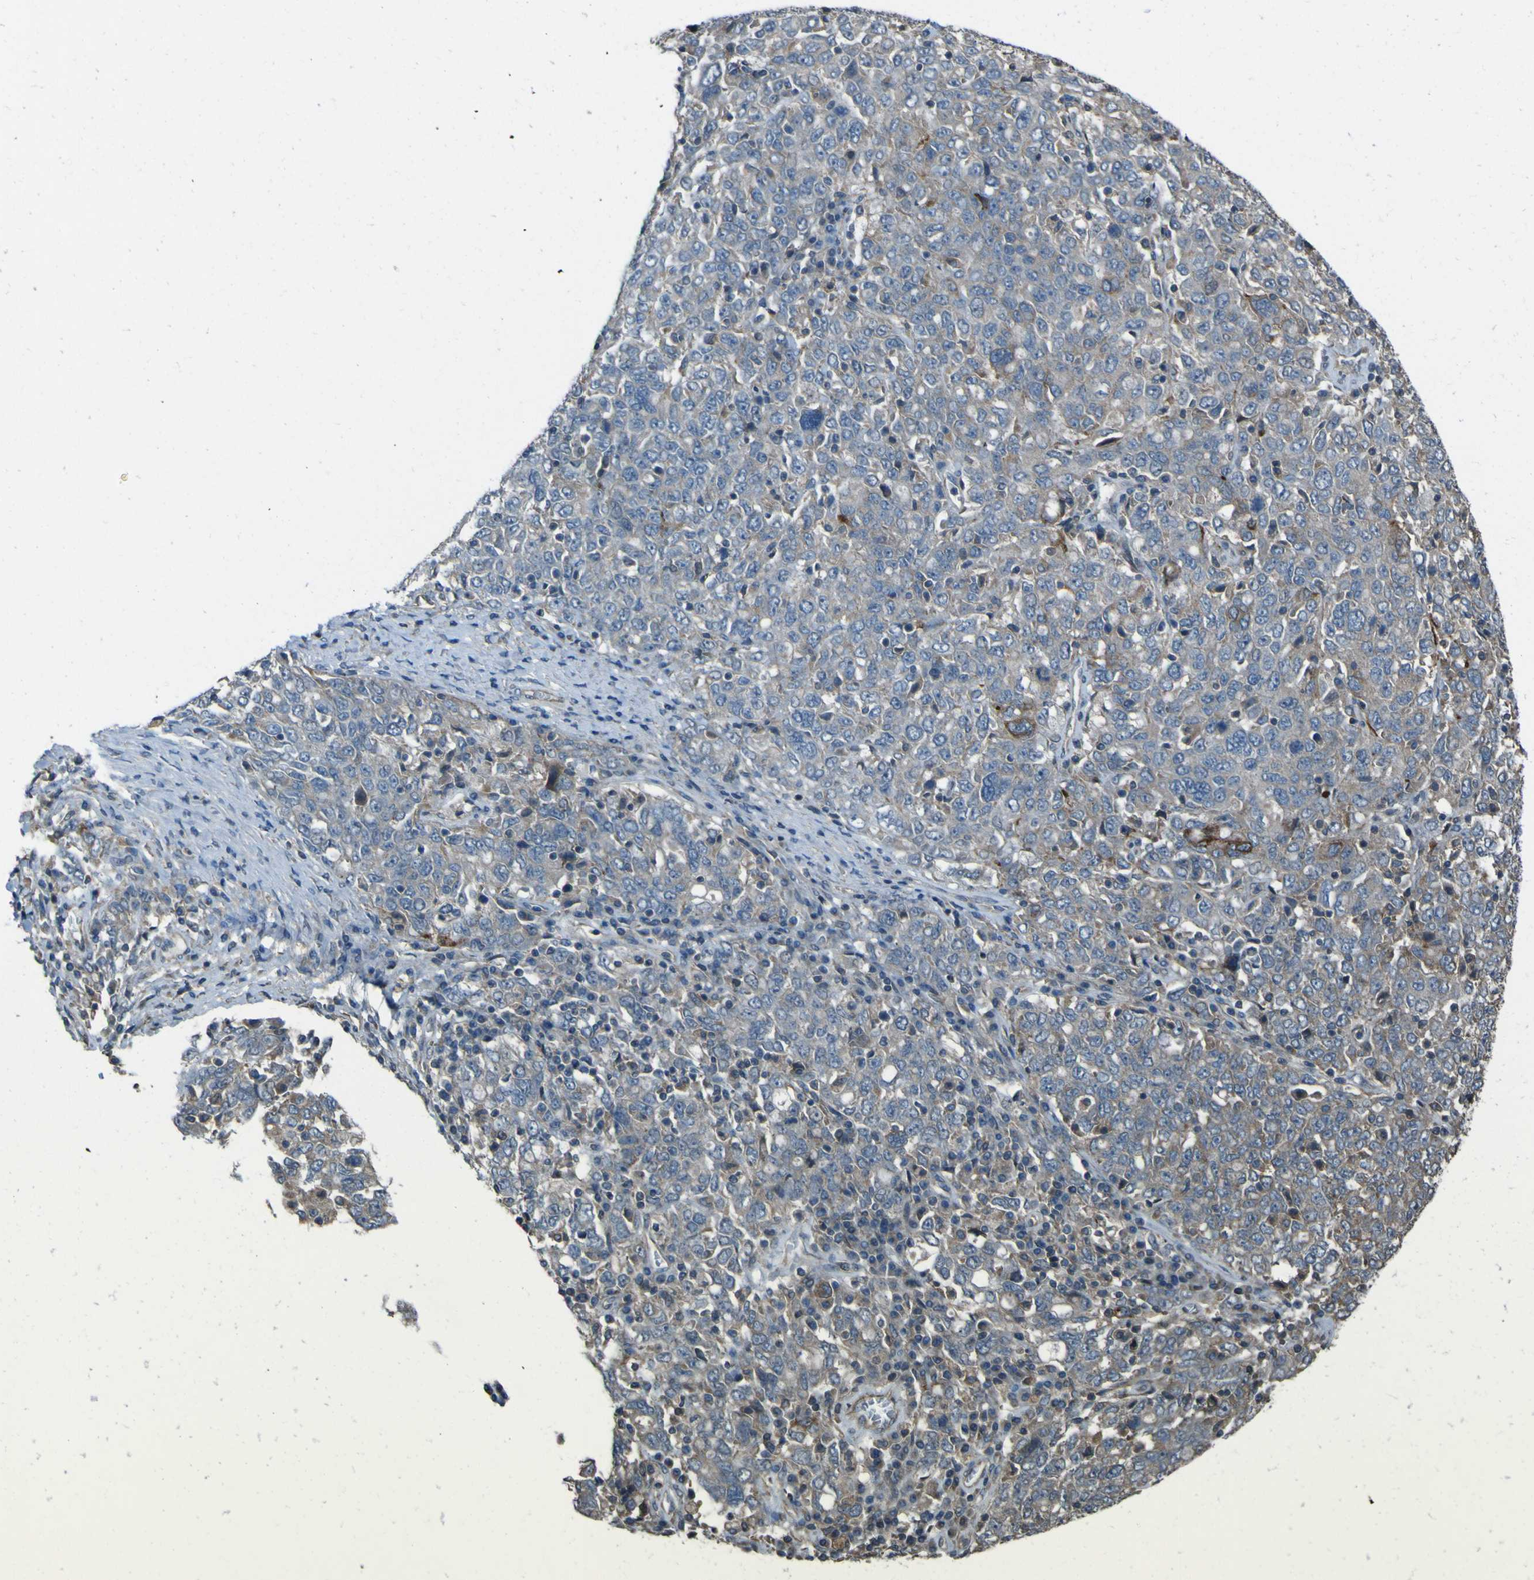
{"staining": {"intensity": "weak", "quantity": "25%-75%", "location": "cytoplasmic/membranous"}, "tissue": "ovarian cancer", "cell_type": "Tumor cells", "image_type": "cancer", "snomed": [{"axis": "morphology", "description": "Carcinoma, endometroid"}, {"axis": "topography", "description": "Ovary"}], "caption": "Immunohistochemical staining of ovarian cancer shows weak cytoplasmic/membranous protein staining in about 25%-75% of tumor cells. The staining was performed using DAB (3,3'-diaminobenzidine), with brown indicating positive protein expression. Nuclei are stained blue with hematoxylin.", "gene": "NAALADL2", "patient": {"sex": "female", "age": 62}}